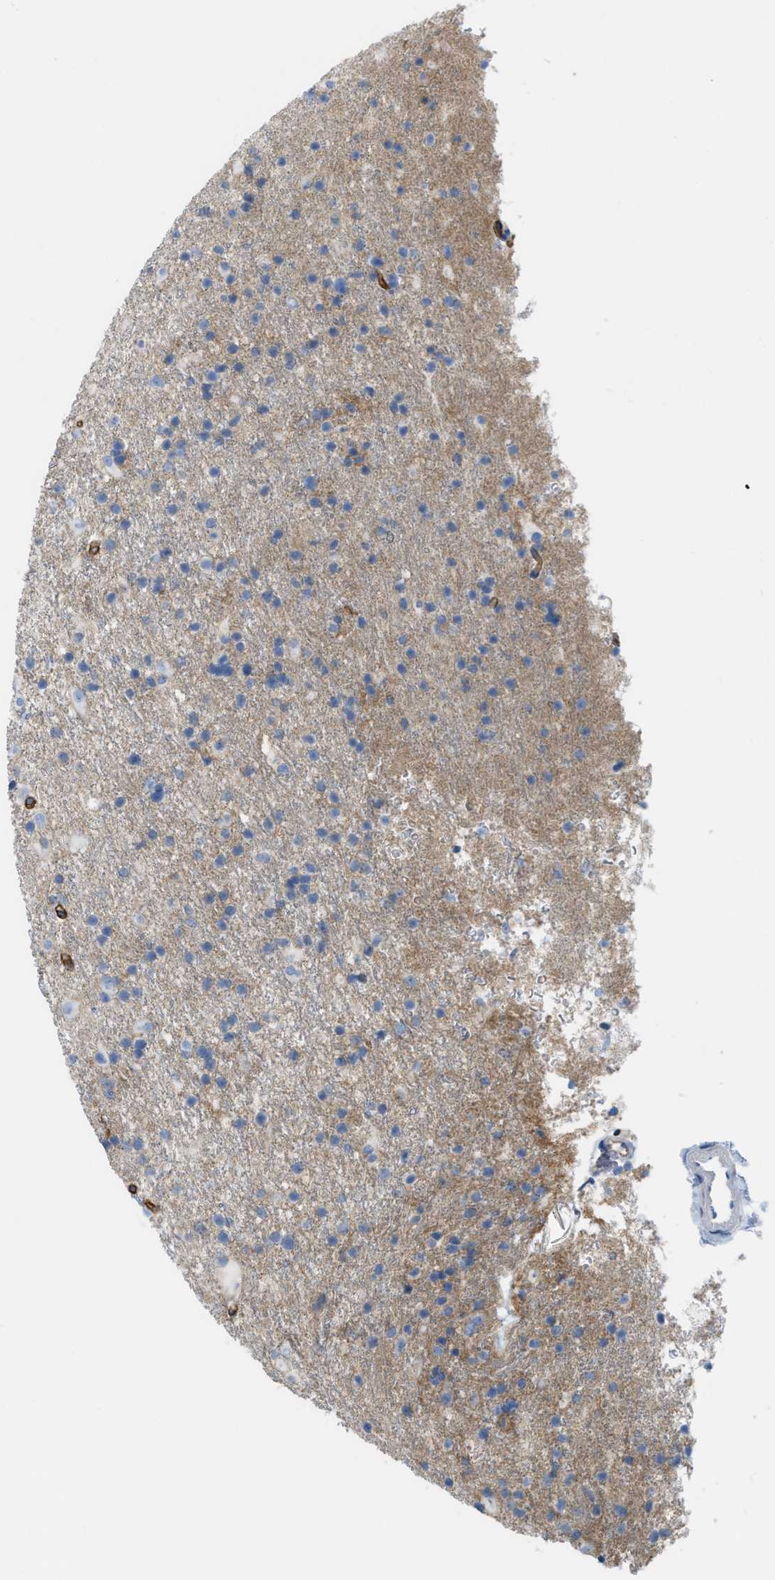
{"staining": {"intensity": "negative", "quantity": "none", "location": "none"}, "tissue": "glioma", "cell_type": "Tumor cells", "image_type": "cancer", "snomed": [{"axis": "morphology", "description": "Glioma, malignant, Low grade"}, {"axis": "topography", "description": "Brain"}], "caption": "Human low-grade glioma (malignant) stained for a protein using immunohistochemistry reveals no positivity in tumor cells.", "gene": "SLC3A2", "patient": {"sex": "male", "age": 65}}